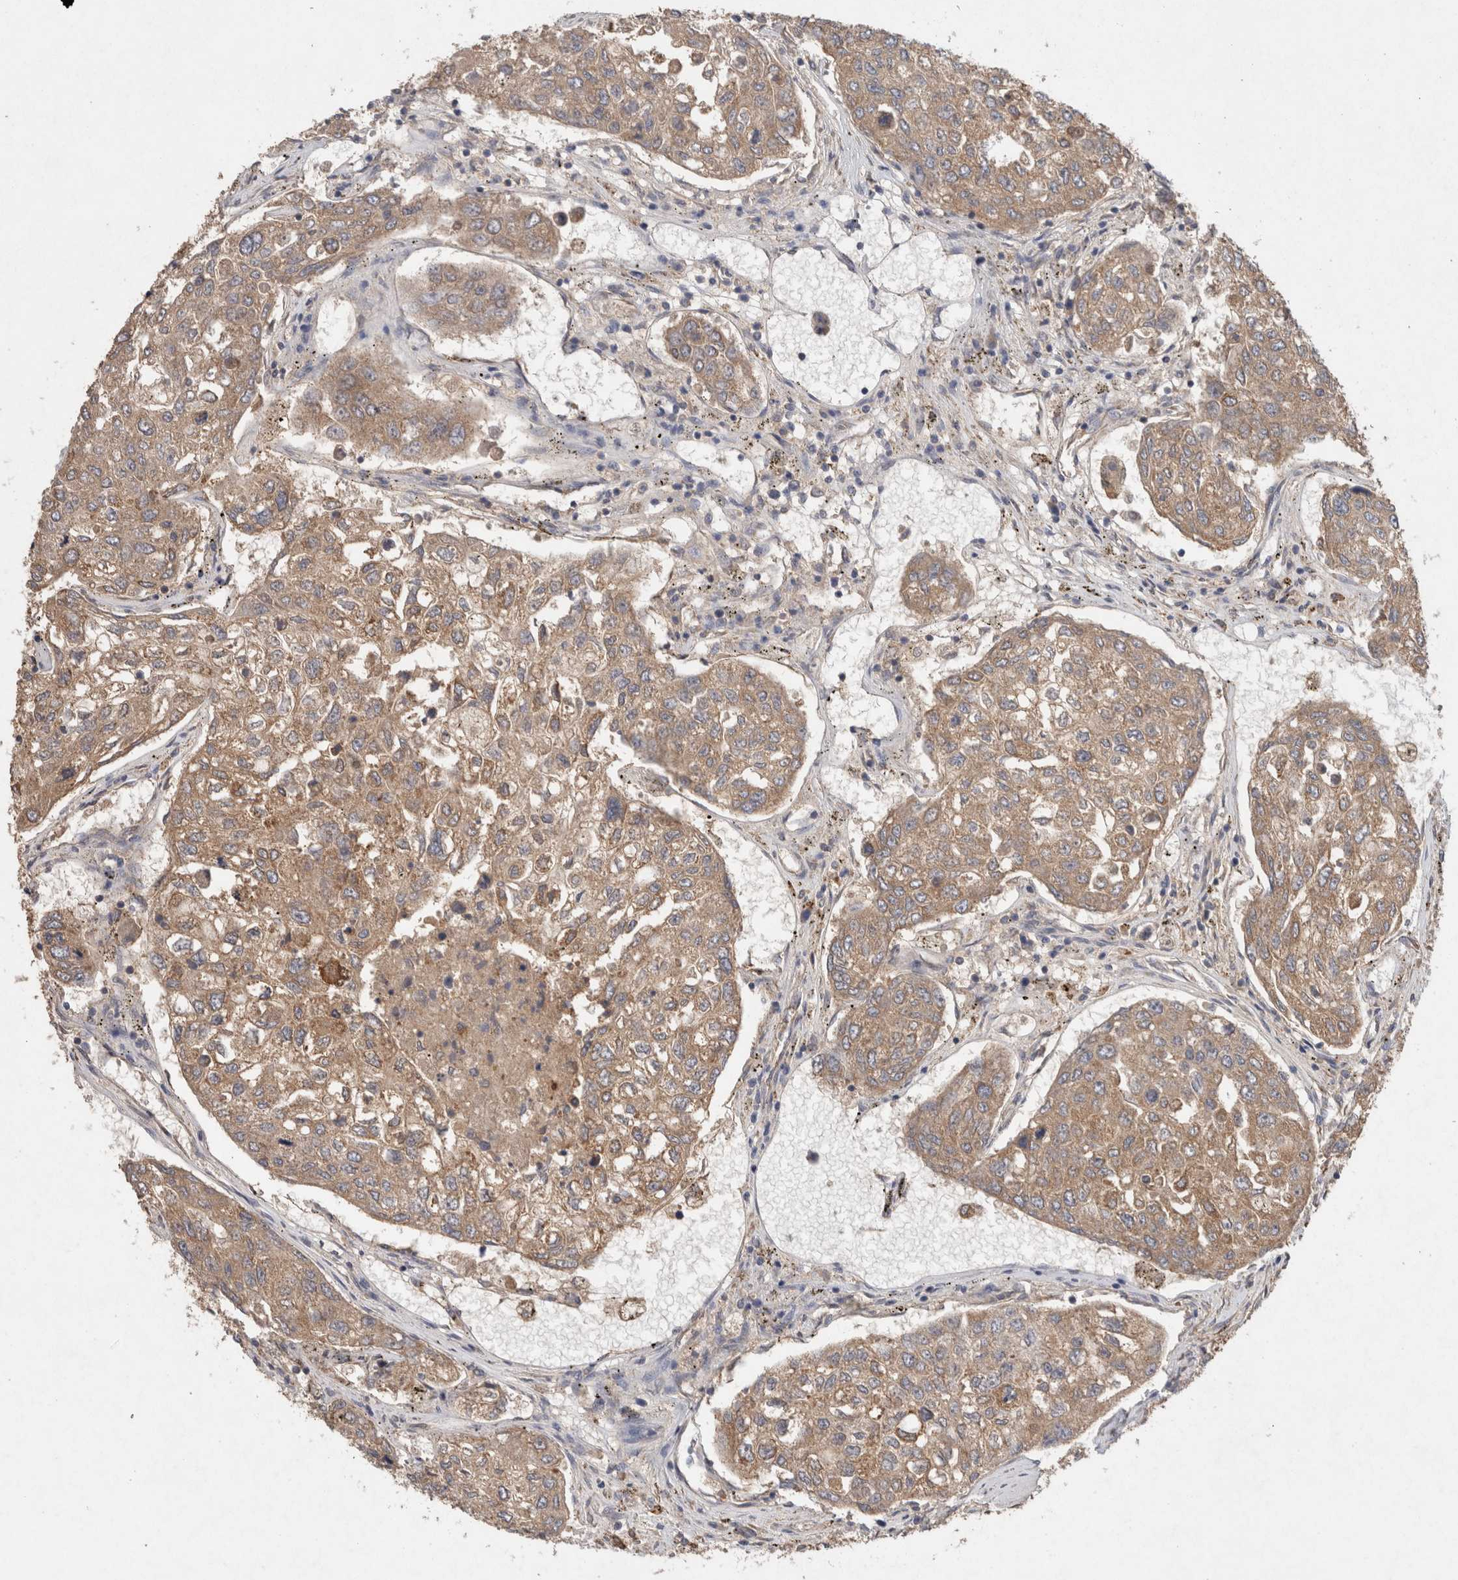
{"staining": {"intensity": "moderate", "quantity": ">75%", "location": "cytoplasmic/membranous"}, "tissue": "urothelial cancer", "cell_type": "Tumor cells", "image_type": "cancer", "snomed": [{"axis": "morphology", "description": "Urothelial carcinoma, High grade"}, {"axis": "topography", "description": "Lymph node"}, {"axis": "topography", "description": "Urinary bladder"}], "caption": "This is a histology image of immunohistochemistry (IHC) staining of high-grade urothelial carcinoma, which shows moderate expression in the cytoplasmic/membranous of tumor cells.", "gene": "RAB14", "patient": {"sex": "male", "age": 51}}